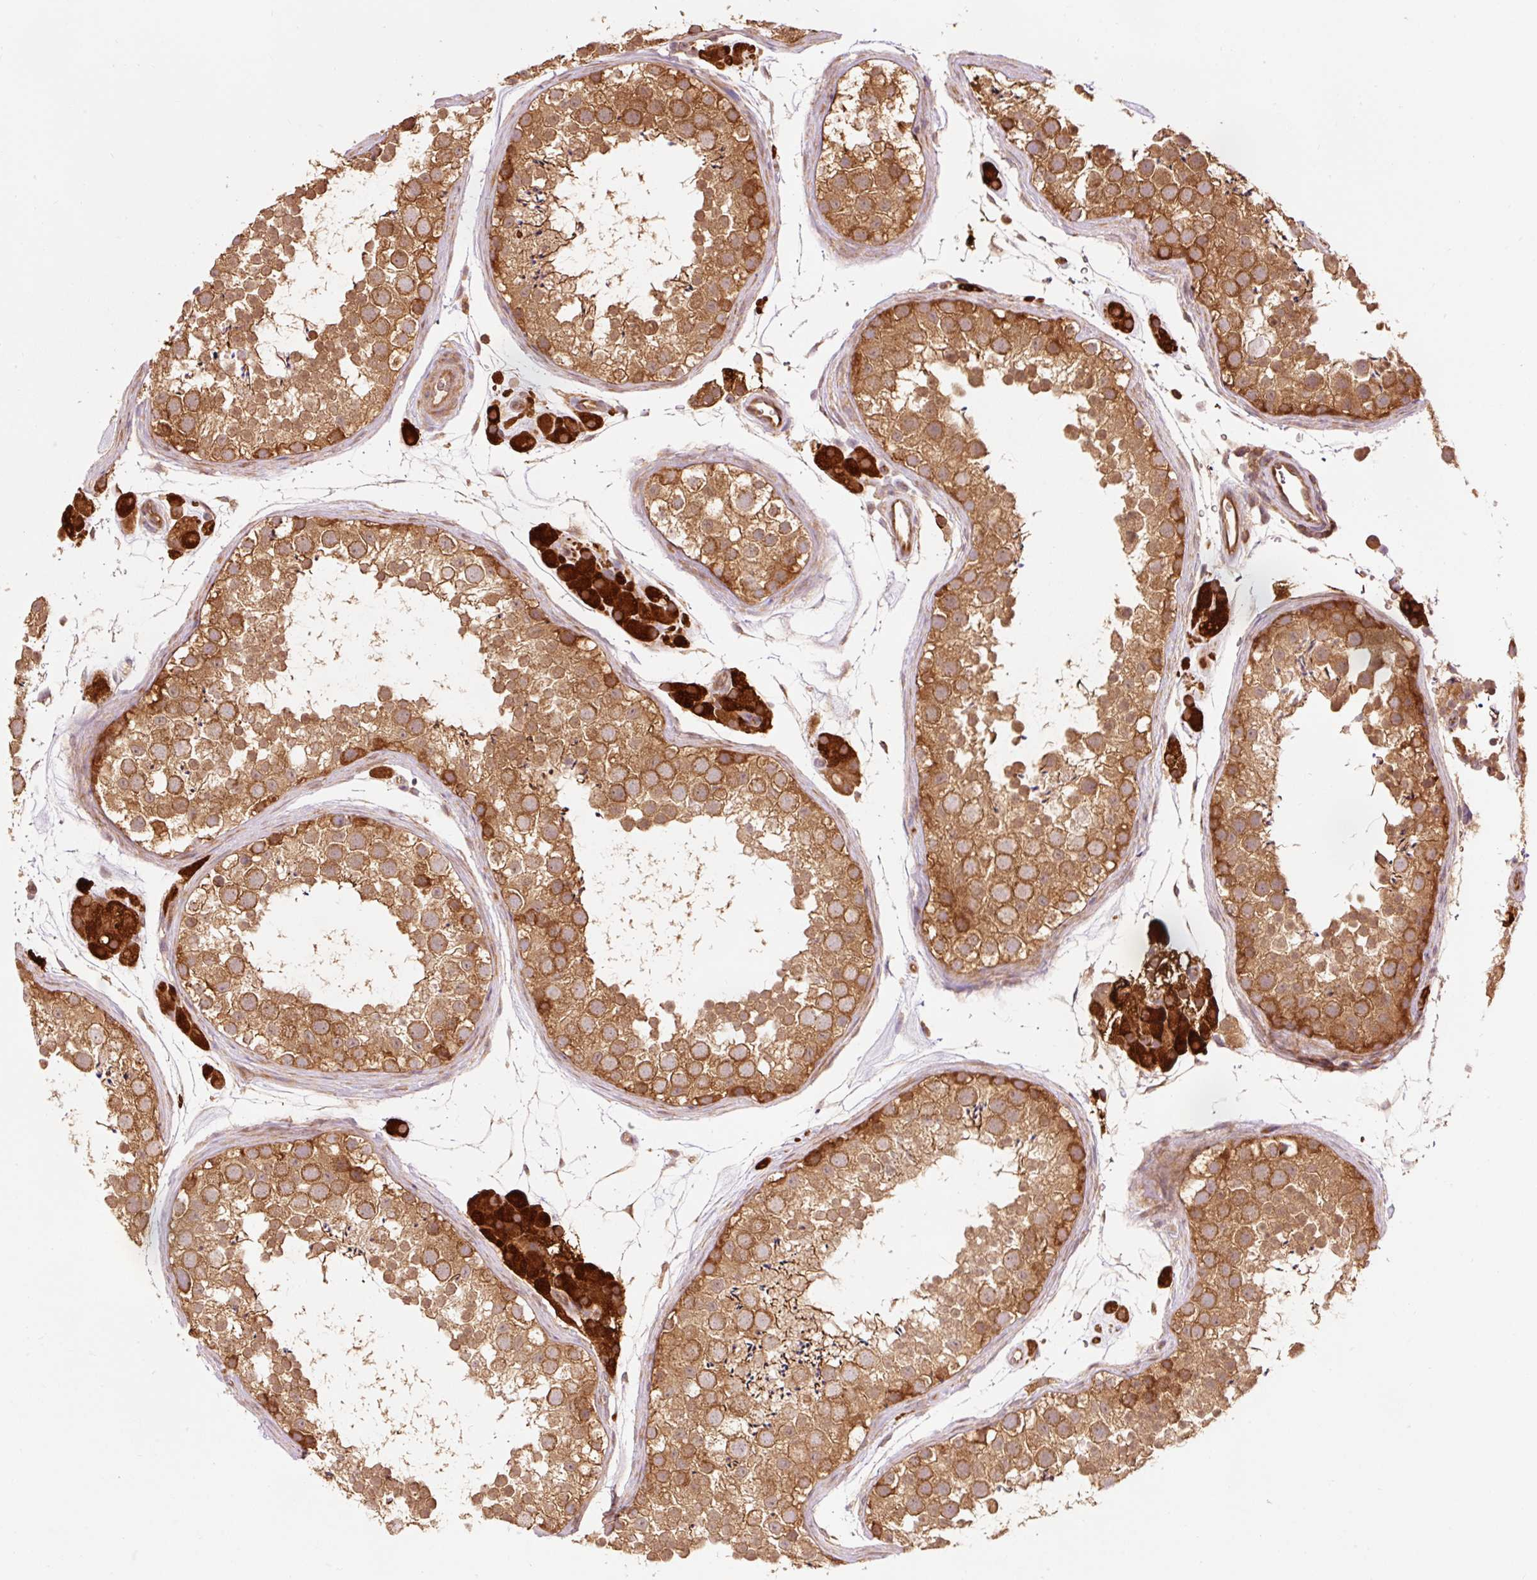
{"staining": {"intensity": "moderate", "quantity": ">75%", "location": "cytoplasmic/membranous"}, "tissue": "testis", "cell_type": "Cells in seminiferous ducts", "image_type": "normal", "snomed": [{"axis": "morphology", "description": "Normal tissue, NOS"}, {"axis": "topography", "description": "Testis"}], "caption": "Protein staining reveals moderate cytoplasmic/membranous positivity in about >75% of cells in seminiferous ducts in unremarkable testis. The protein of interest is shown in brown color, while the nuclei are stained blue.", "gene": "PDAP1", "patient": {"sex": "male", "age": 41}}